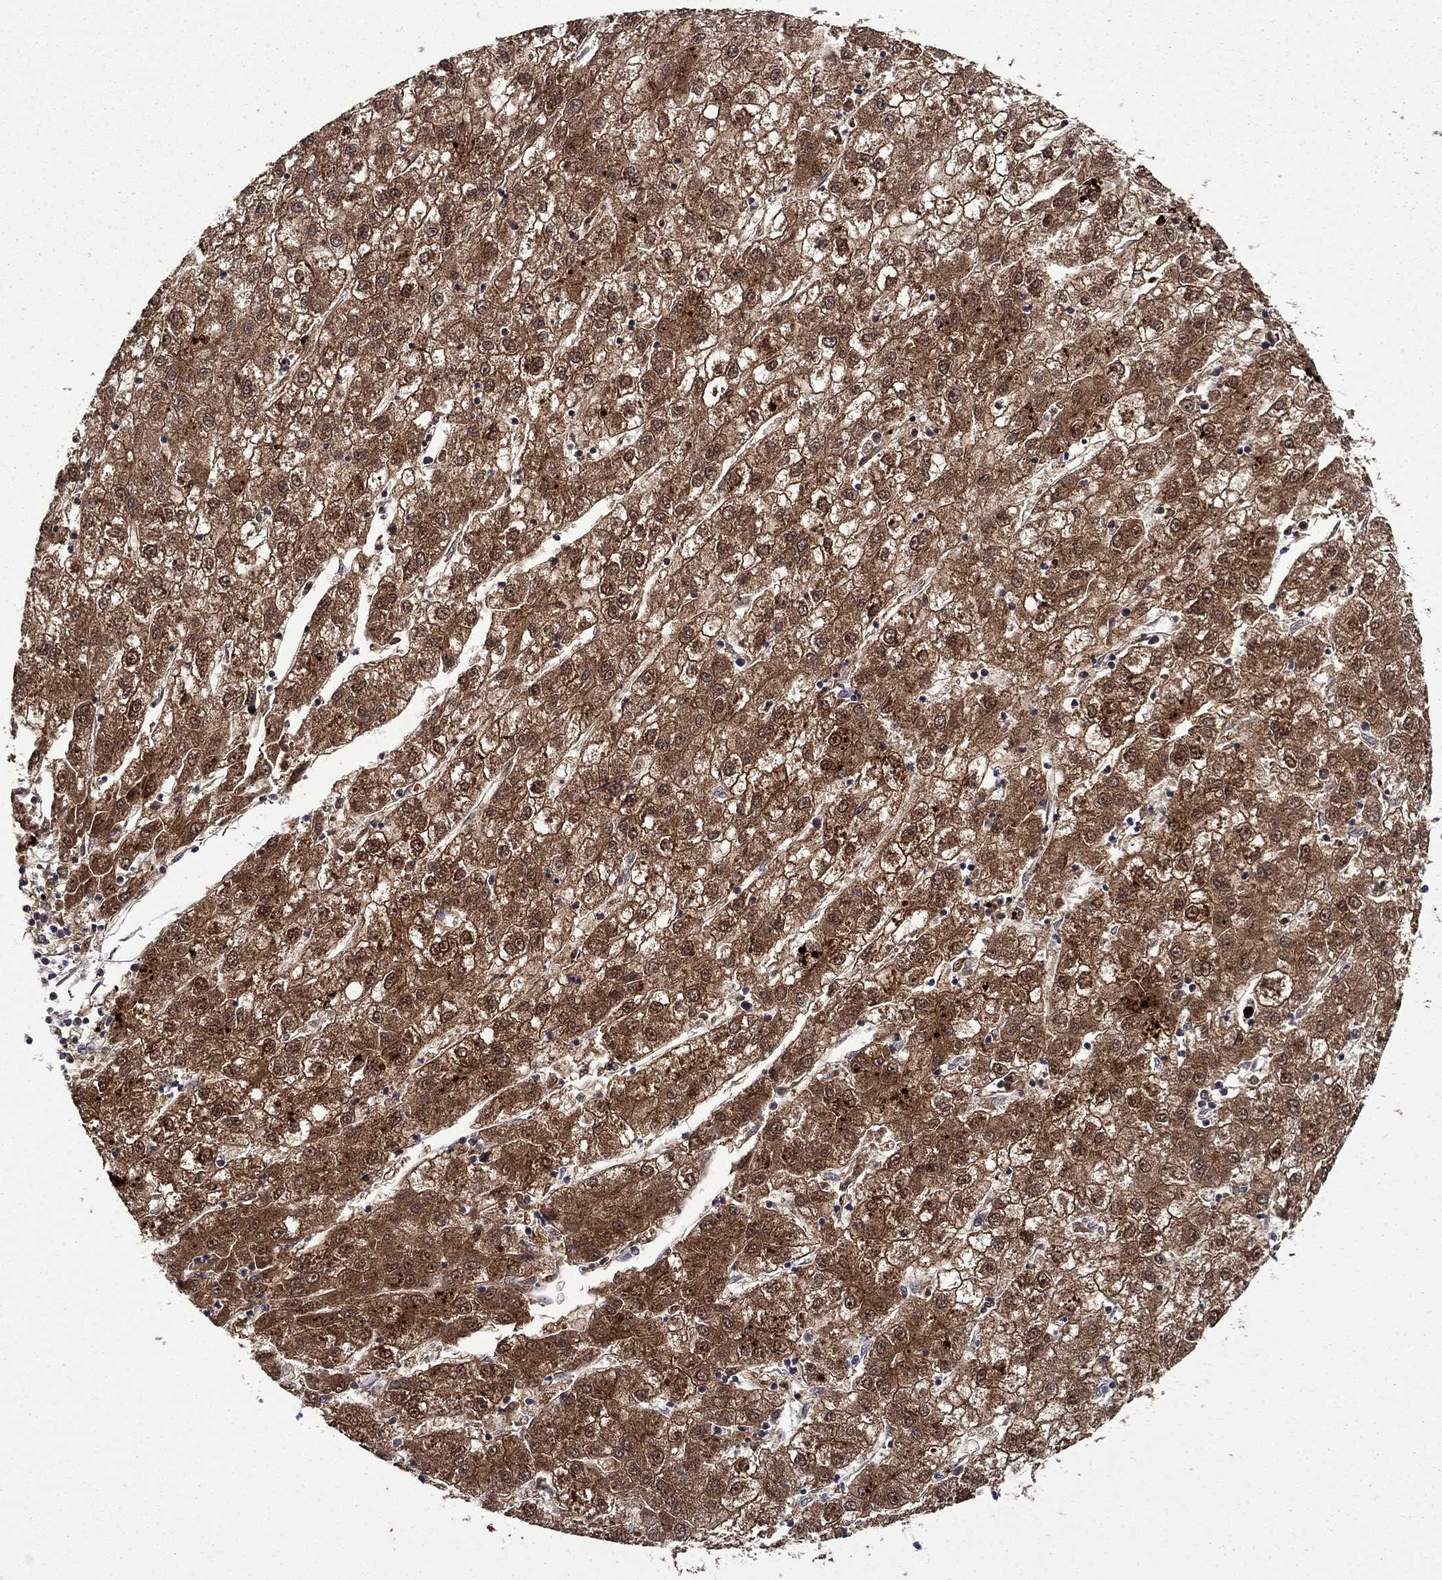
{"staining": {"intensity": "strong", "quantity": ">75%", "location": "cytoplasmic/membranous"}, "tissue": "liver cancer", "cell_type": "Tumor cells", "image_type": "cancer", "snomed": [{"axis": "morphology", "description": "Carcinoma, Hepatocellular, NOS"}, {"axis": "topography", "description": "Liver"}], "caption": "The immunohistochemical stain shows strong cytoplasmic/membranous positivity in tumor cells of hepatocellular carcinoma (liver) tissue.", "gene": "TPMT", "patient": {"sex": "male", "age": 72}}